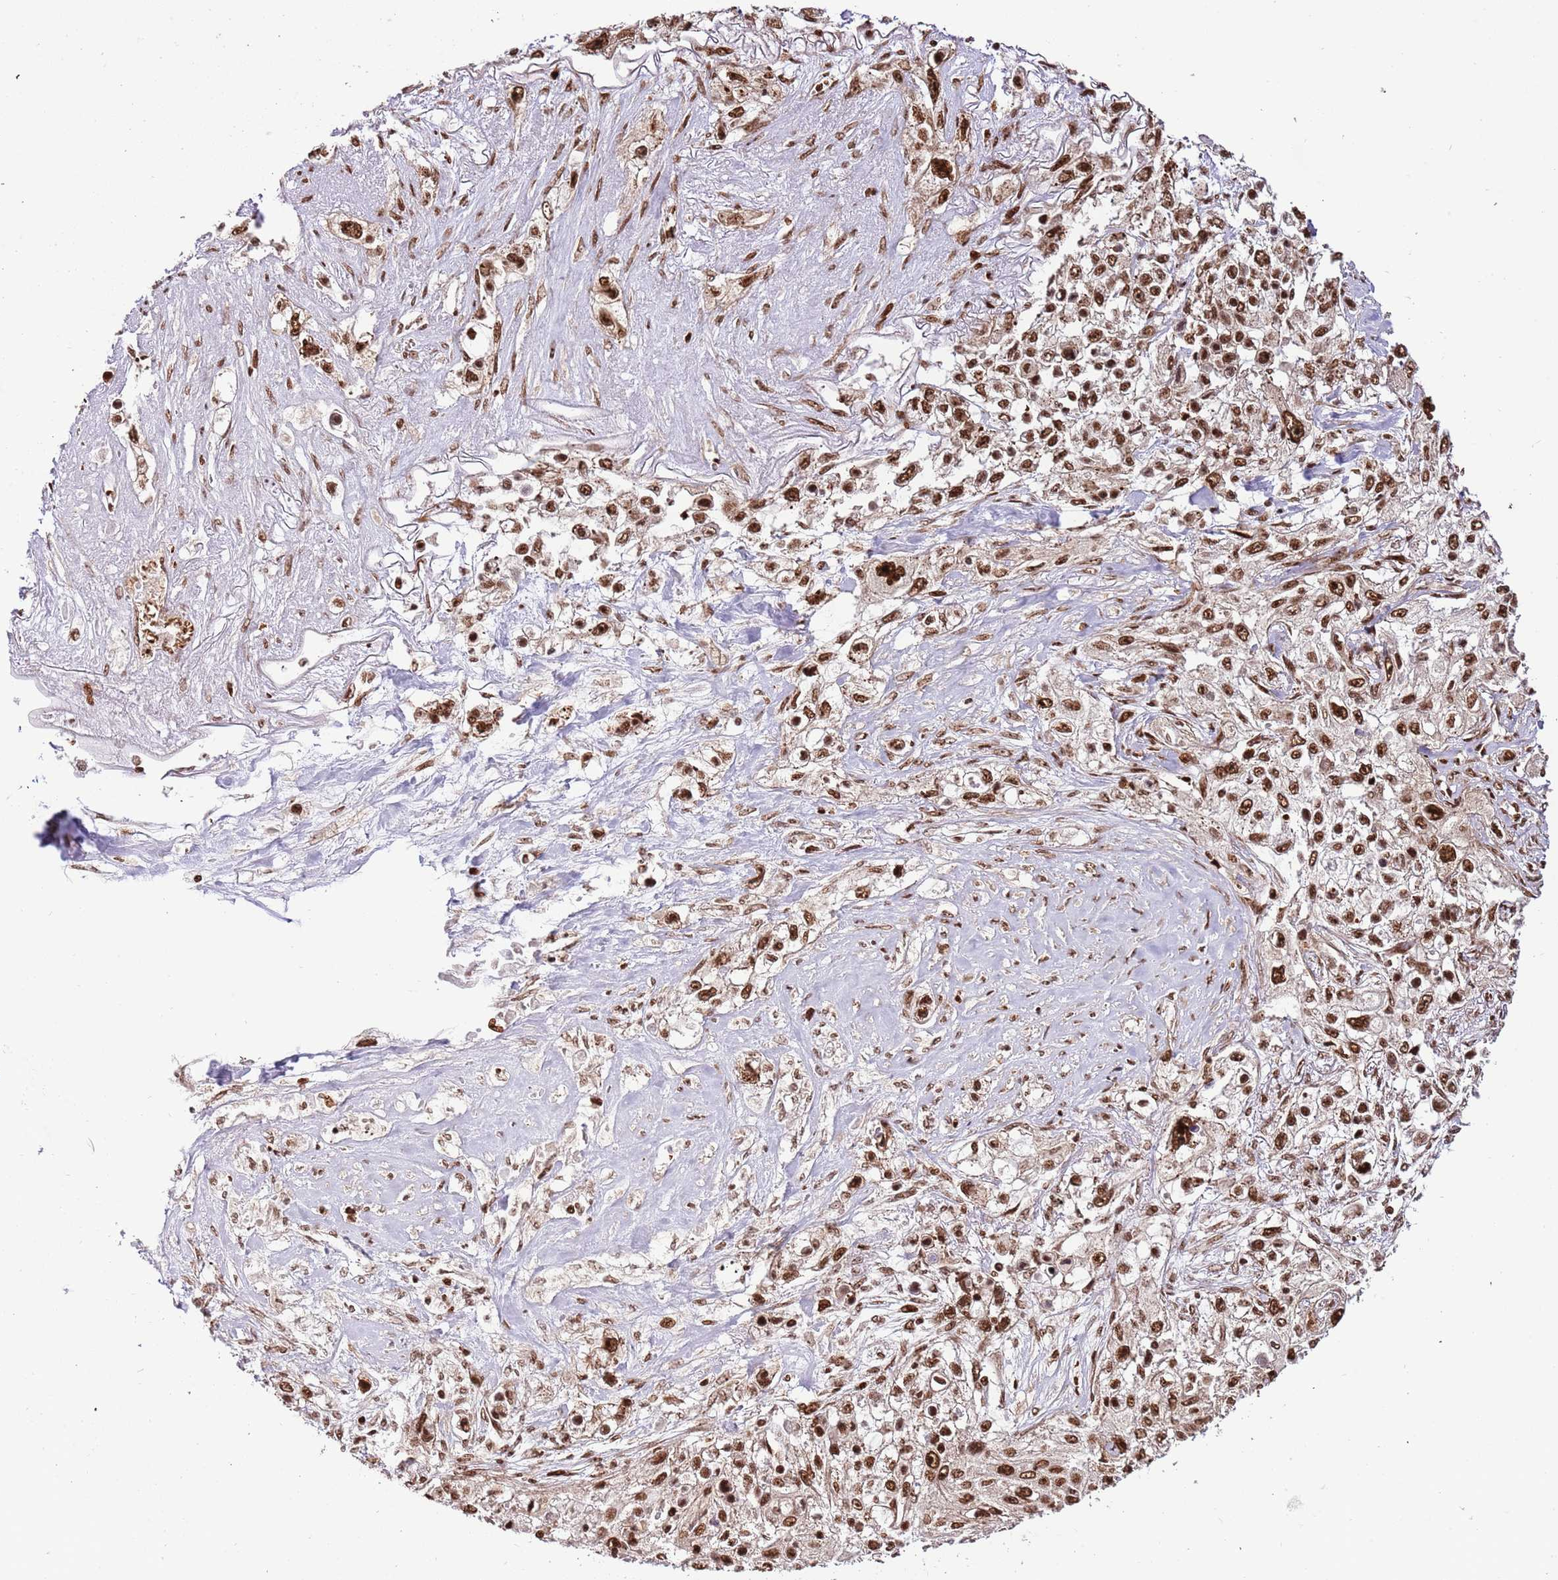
{"staining": {"intensity": "strong", "quantity": ">75%", "location": "nuclear"}, "tissue": "lung cancer", "cell_type": "Tumor cells", "image_type": "cancer", "snomed": [{"axis": "morphology", "description": "Squamous cell carcinoma, NOS"}, {"axis": "topography", "description": "Lung"}], "caption": "IHC of human squamous cell carcinoma (lung) shows high levels of strong nuclear expression in about >75% of tumor cells.", "gene": "RIF1", "patient": {"sex": "female", "age": 69}}